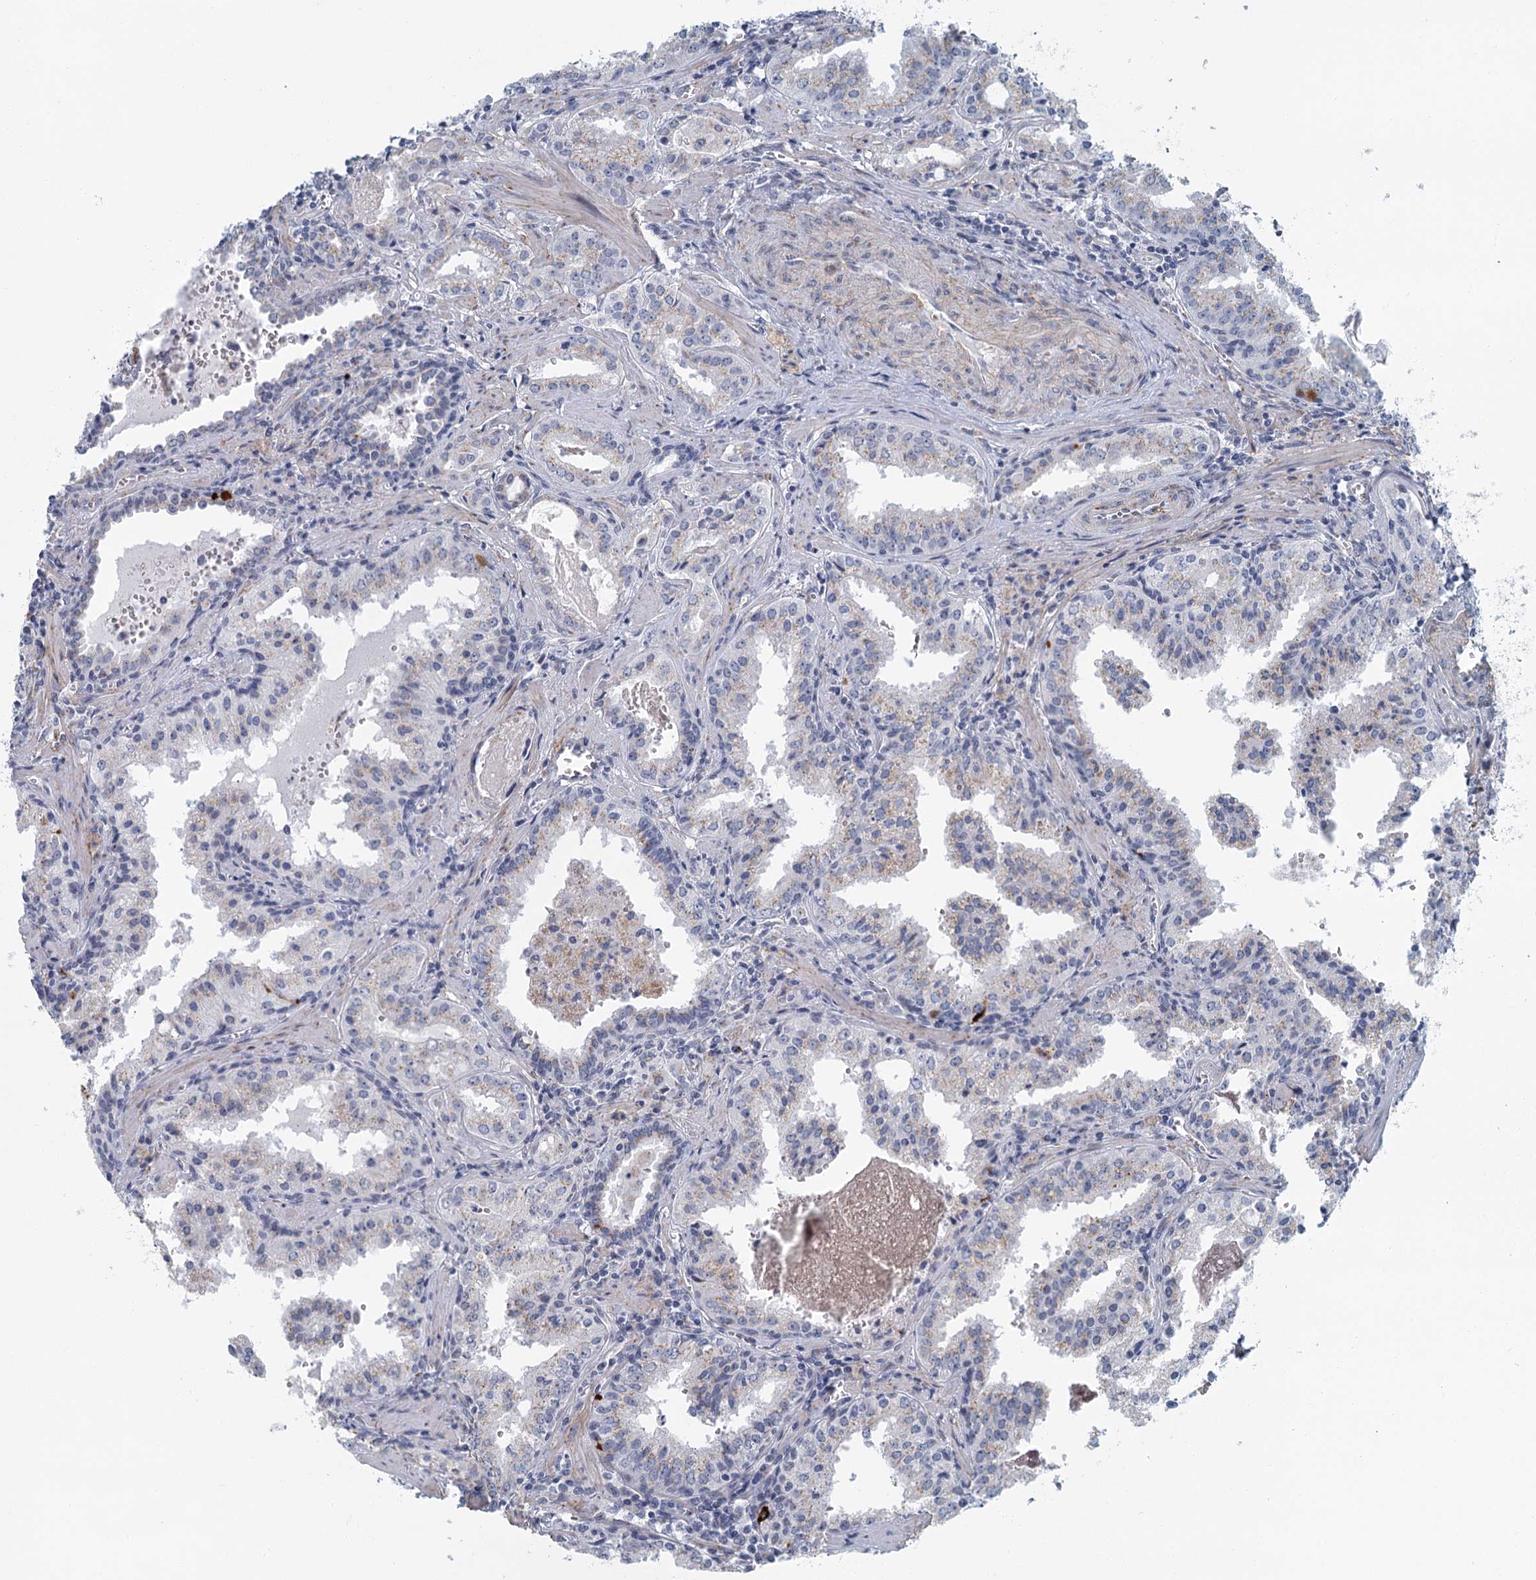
{"staining": {"intensity": "weak", "quantity": "<25%", "location": "cytoplasmic/membranous"}, "tissue": "prostate cancer", "cell_type": "Tumor cells", "image_type": "cancer", "snomed": [{"axis": "morphology", "description": "Adenocarcinoma, High grade"}, {"axis": "topography", "description": "Prostate"}], "caption": "An image of human prostate cancer (adenocarcinoma (high-grade)) is negative for staining in tumor cells.", "gene": "ZNF527", "patient": {"sex": "male", "age": 68}}